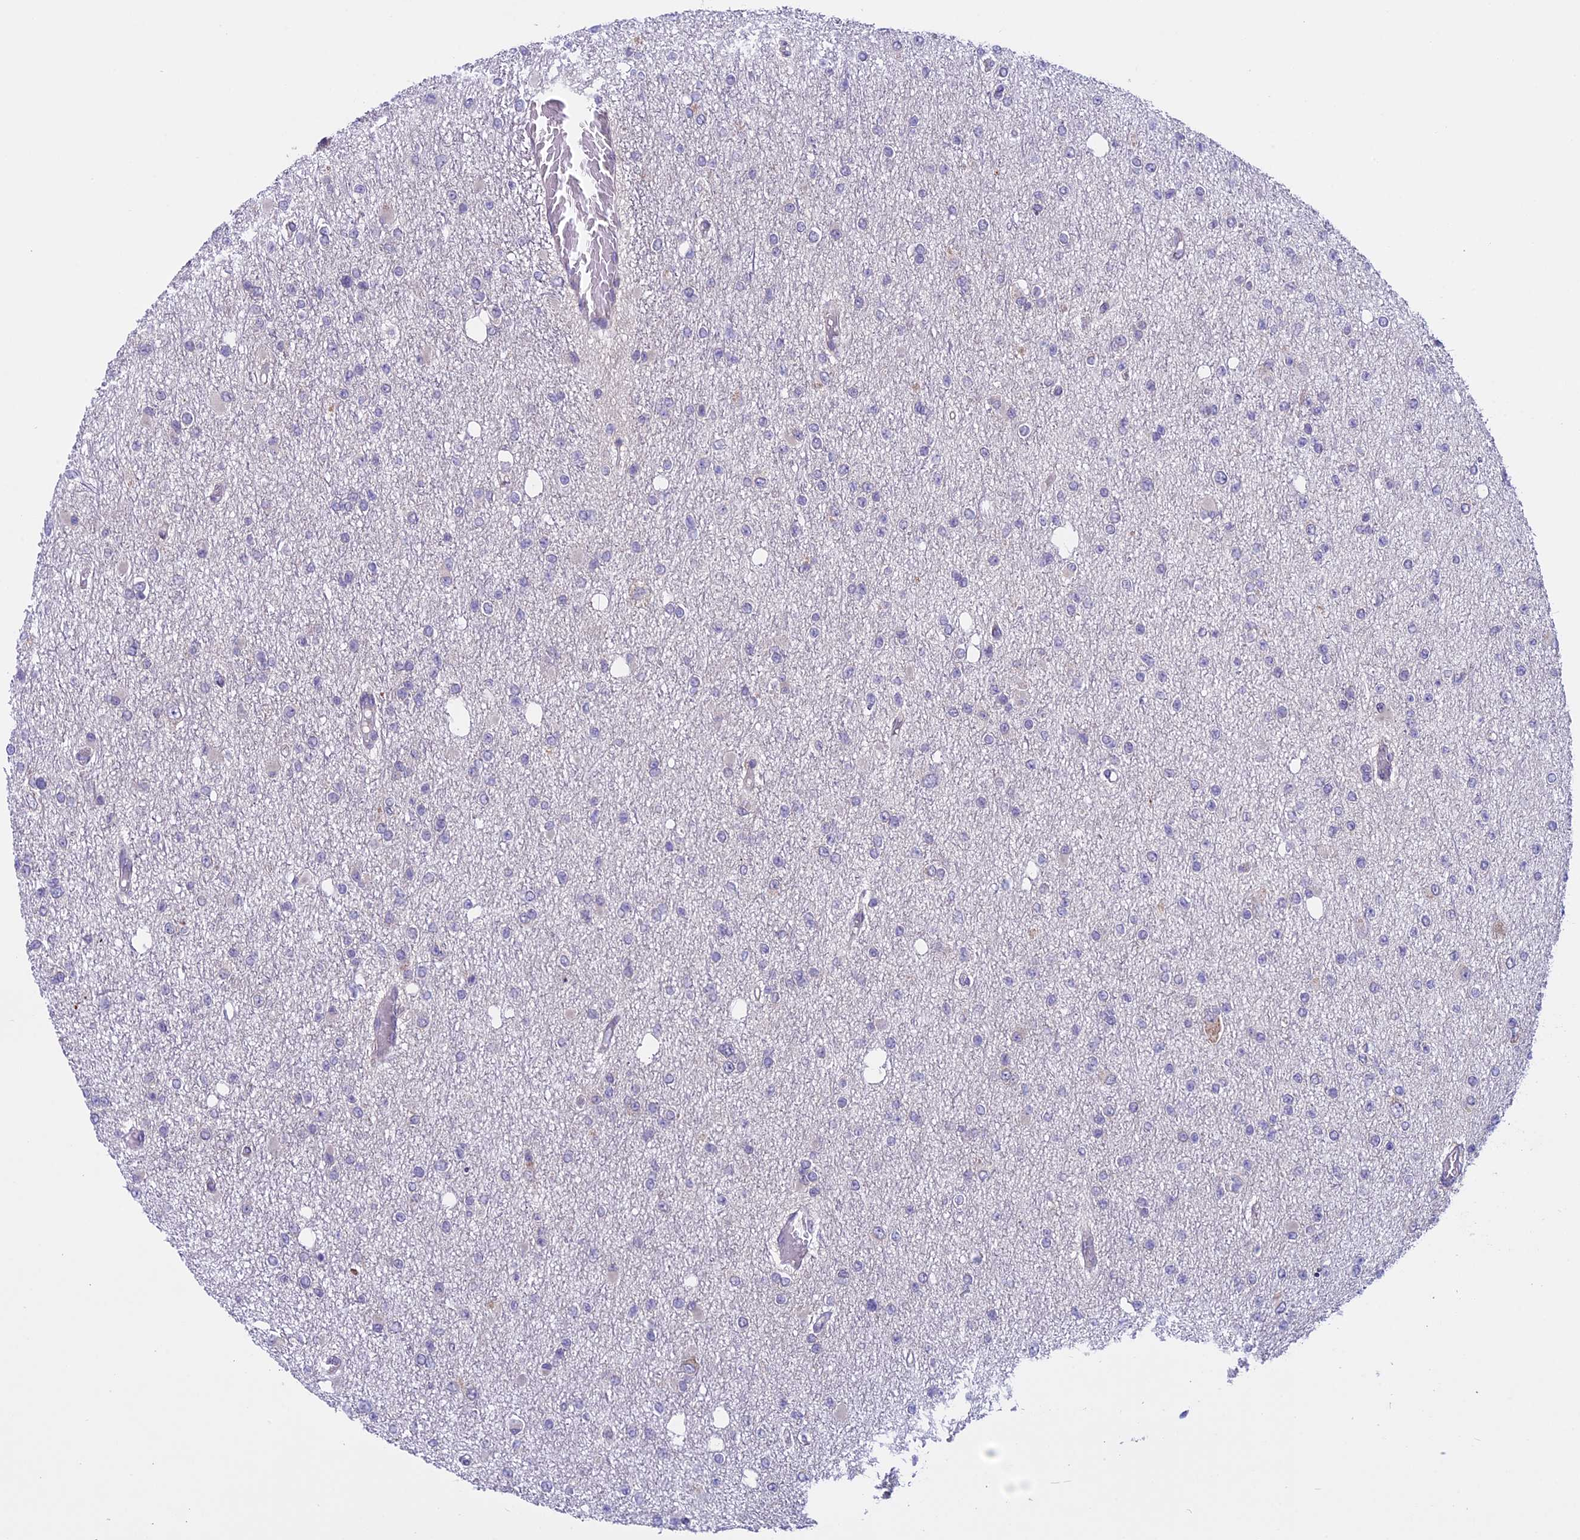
{"staining": {"intensity": "negative", "quantity": "none", "location": "none"}, "tissue": "glioma", "cell_type": "Tumor cells", "image_type": "cancer", "snomed": [{"axis": "morphology", "description": "Glioma, malignant, Low grade"}, {"axis": "topography", "description": "Brain"}], "caption": "The immunohistochemistry (IHC) photomicrograph has no significant staining in tumor cells of malignant glioma (low-grade) tissue.", "gene": "DCTN5", "patient": {"sex": "female", "age": 22}}